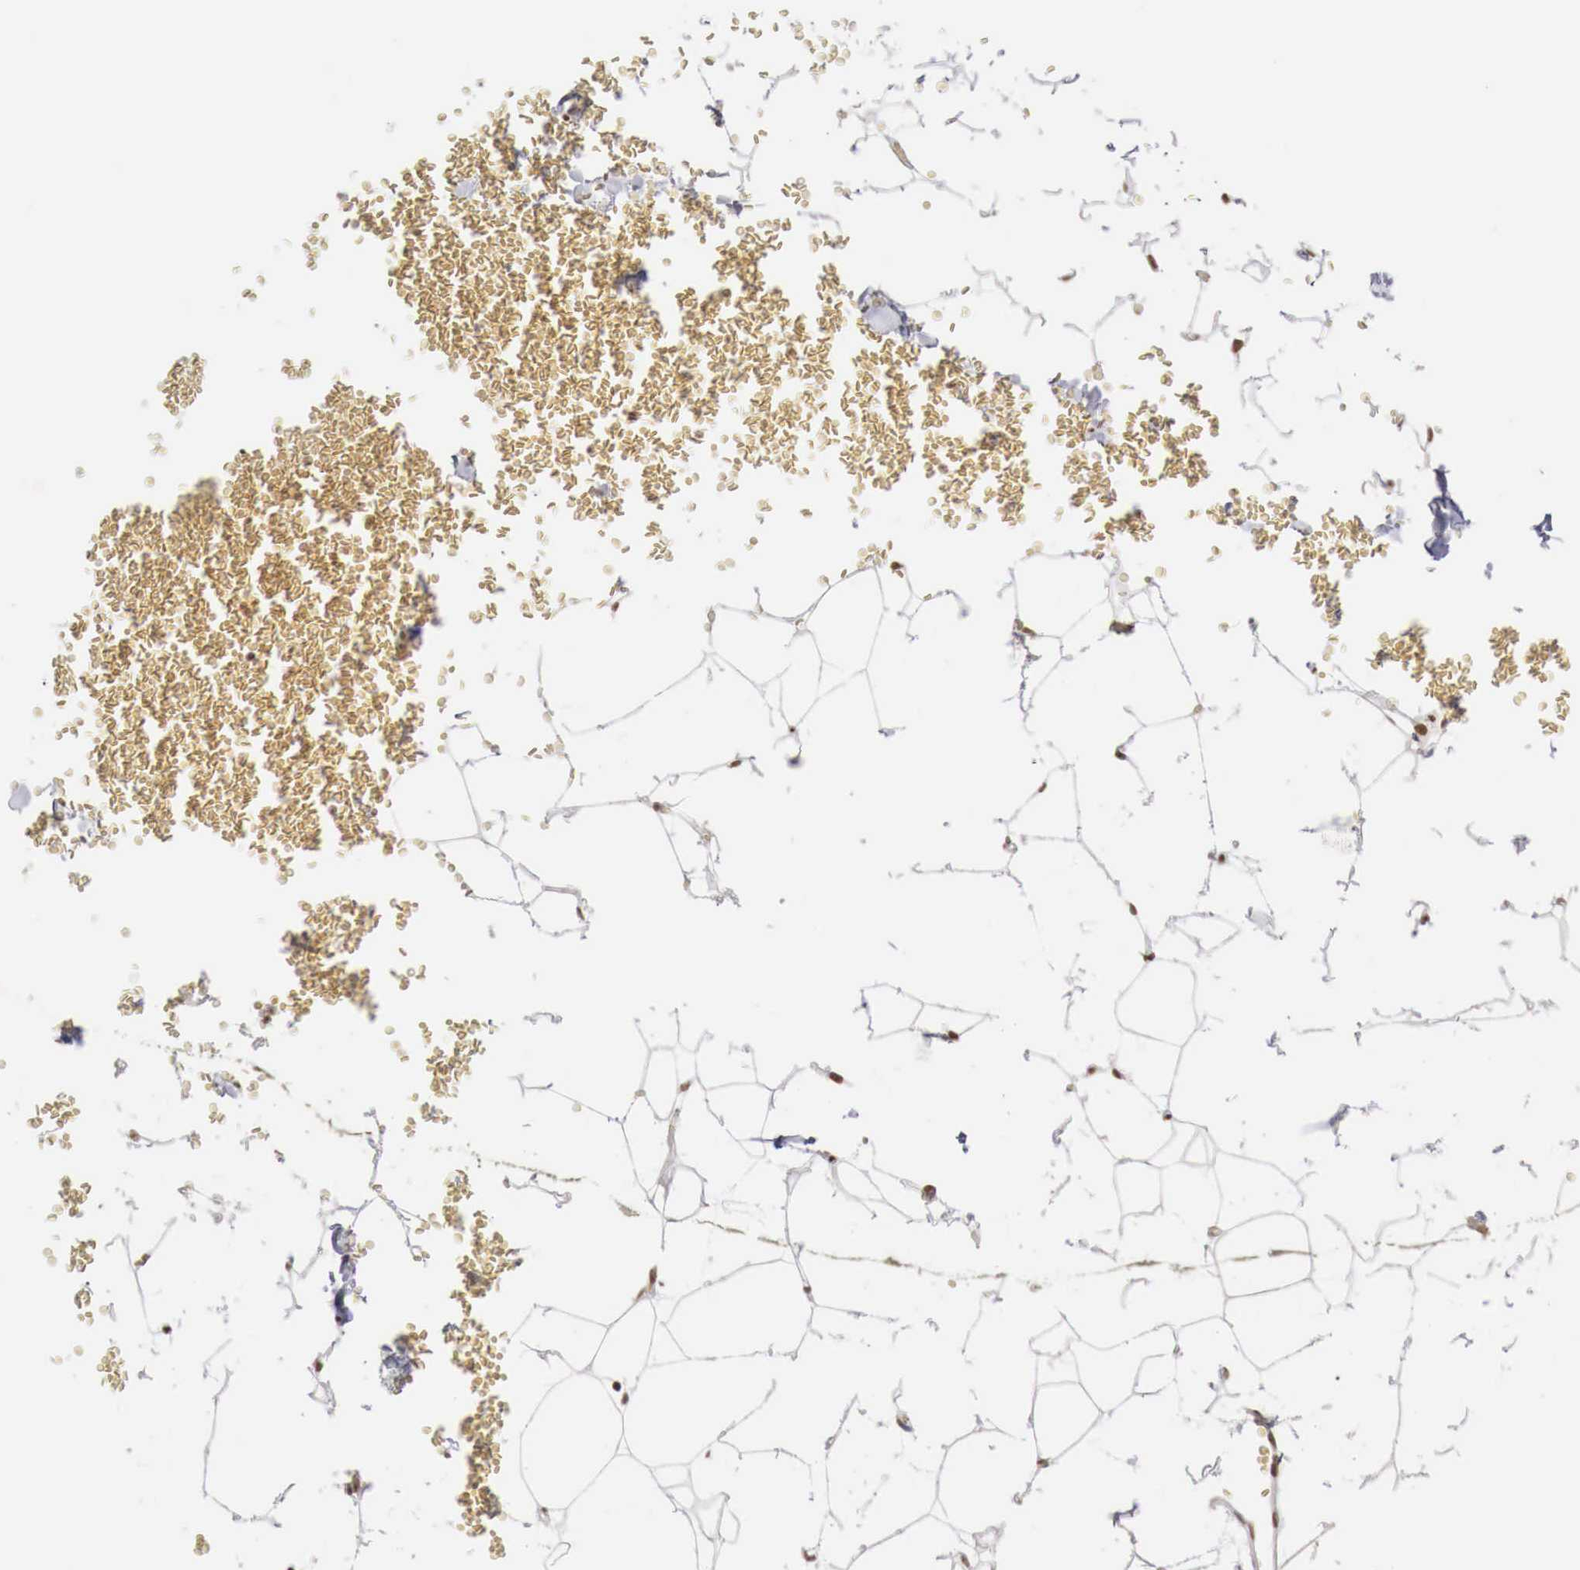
{"staining": {"intensity": "moderate", "quantity": ">75%", "location": "nuclear"}, "tissue": "adipose tissue", "cell_type": "Adipocytes", "image_type": "normal", "snomed": [{"axis": "morphology", "description": "Normal tissue, NOS"}, {"axis": "morphology", "description": "Inflammation, NOS"}, {"axis": "topography", "description": "Lymph node"}, {"axis": "topography", "description": "Peripheral nerve tissue"}], "caption": "About >75% of adipocytes in normal adipose tissue display moderate nuclear protein staining as visualized by brown immunohistochemical staining.", "gene": "PHF14", "patient": {"sex": "male", "age": 52}}